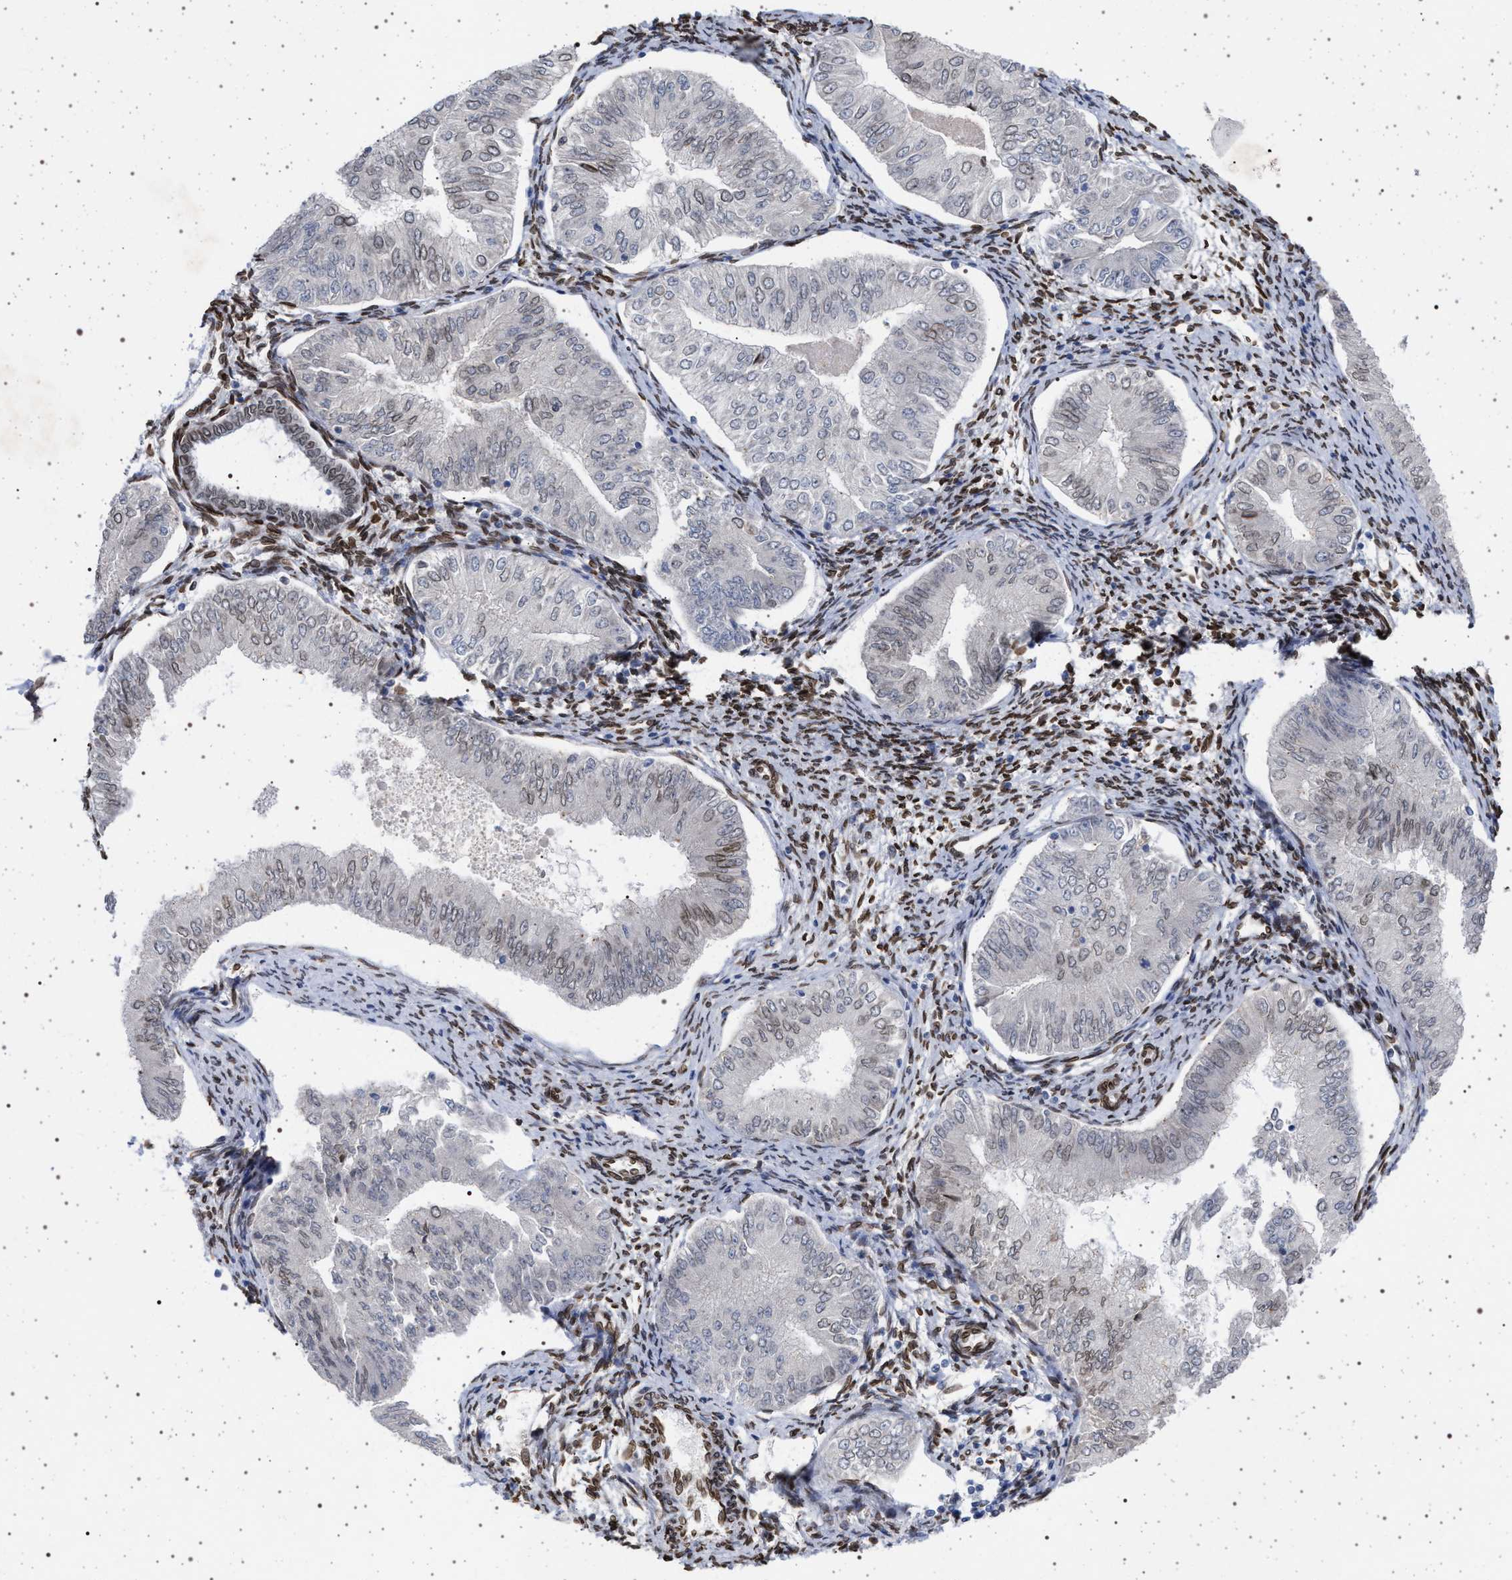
{"staining": {"intensity": "moderate", "quantity": "<25%", "location": "nuclear"}, "tissue": "endometrial cancer", "cell_type": "Tumor cells", "image_type": "cancer", "snomed": [{"axis": "morphology", "description": "Normal tissue, NOS"}, {"axis": "morphology", "description": "Adenocarcinoma, NOS"}, {"axis": "topography", "description": "Endometrium"}], "caption": "Immunohistochemistry (DAB (3,3'-diaminobenzidine)) staining of human endometrial cancer (adenocarcinoma) reveals moderate nuclear protein staining in approximately <25% of tumor cells. Immunohistochemistry stains the protein of interest in brown and the nuclei are stained blue.", "gene": "ING2", "patient": {"sex": "female", "age": 53}}